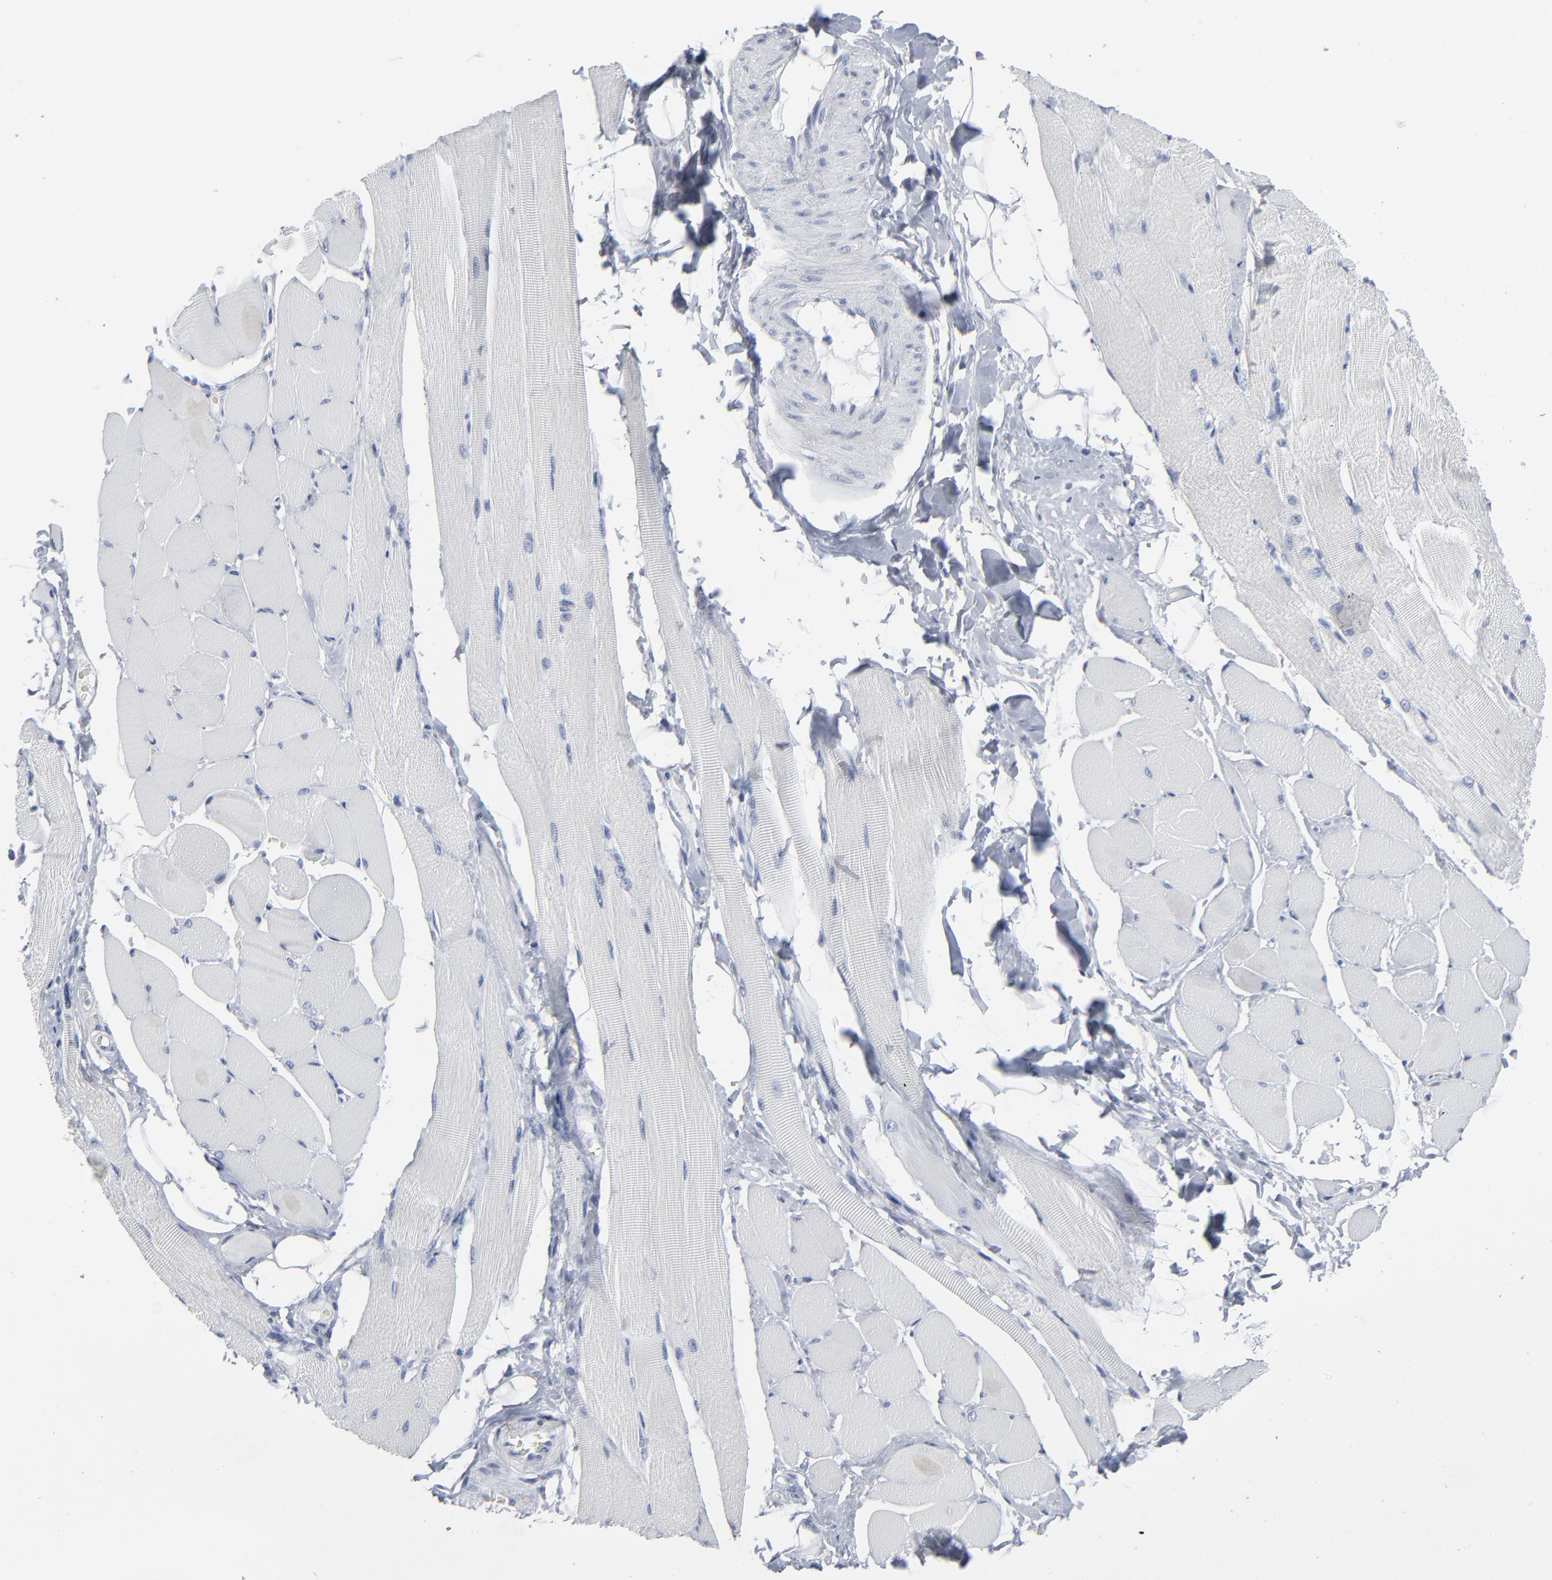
{"staining": {"intensity": "negative", "quantity": "none", "location": "none"}, "tissue": "skeletal muscle", "cell_type": "Myocytes", "image_type": "normal", "snomed": [{"axis": "morphology", "description": "Normal tissue, NOS"}, {"axis": "topography", "description": "Skeletal muscle"}, {"axis": "topography", "description": "Peripheral nerve tissue"}], "caption": "This is an immunohistochemistry (IHC) histopathology image of benign human skeletal muscle. There is no expression in myocytes.", "gene": "PAGE1", "patient": {"sex": "female", "age": 84}}